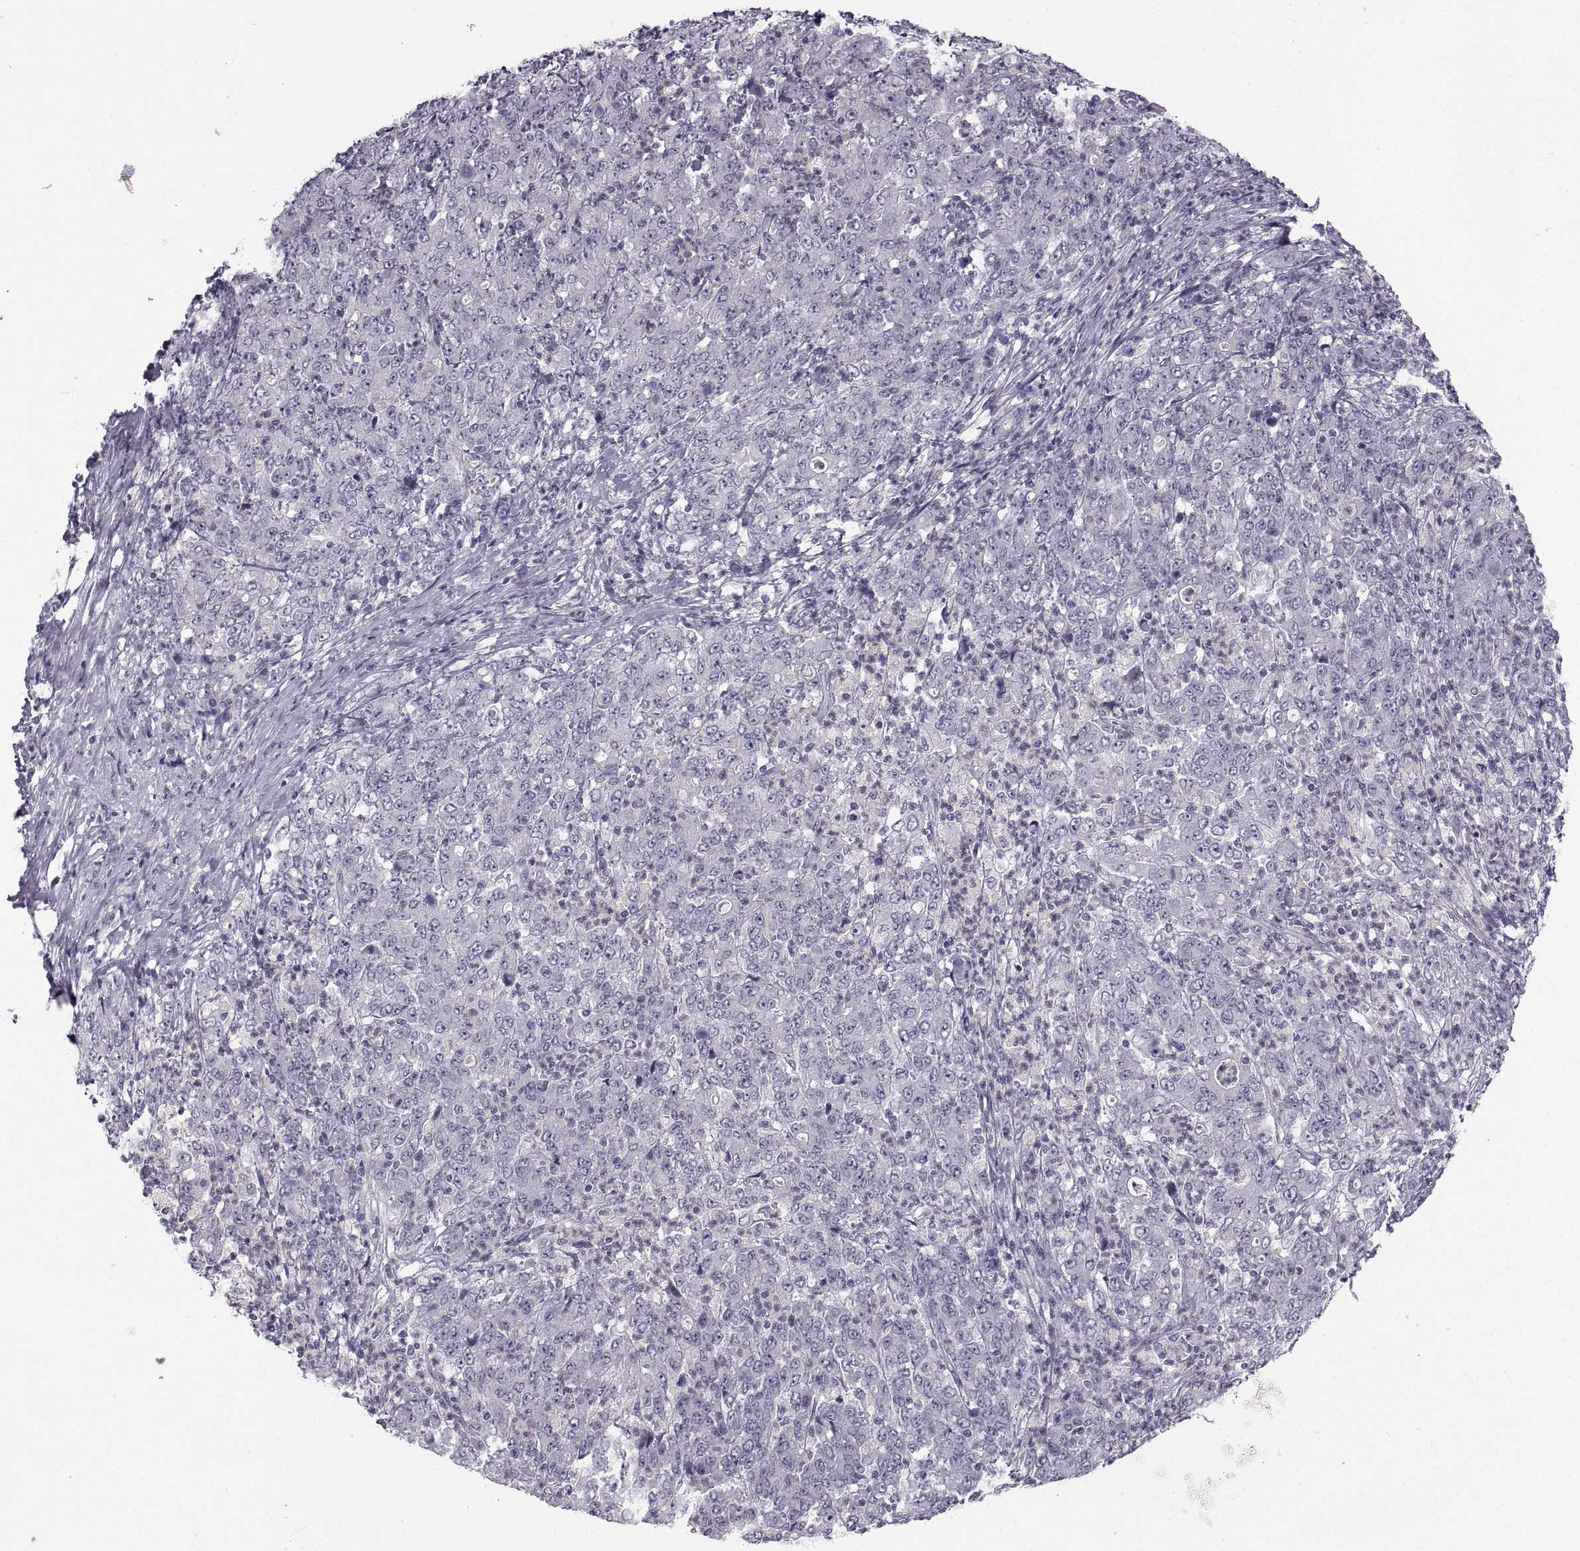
{"staining": {"intensity": "negative", "quantity": "none", "location": "none"}, "tissue": "stomach cancer", "cell_type": "Tumor cells", "image_type": "cancer", "snomed": [{"axis": "morphology", "description": "Adenocarcinoma, NOS"}, {"axis": "topography", "description": "Stomach, lower"}], "caption": "Photomicrograph shows no significant protein expression in tumor cells of adenocarcinoma (stomach).", "gene": "ZNF185", "patient": {"sex": "female", "age": 71}}